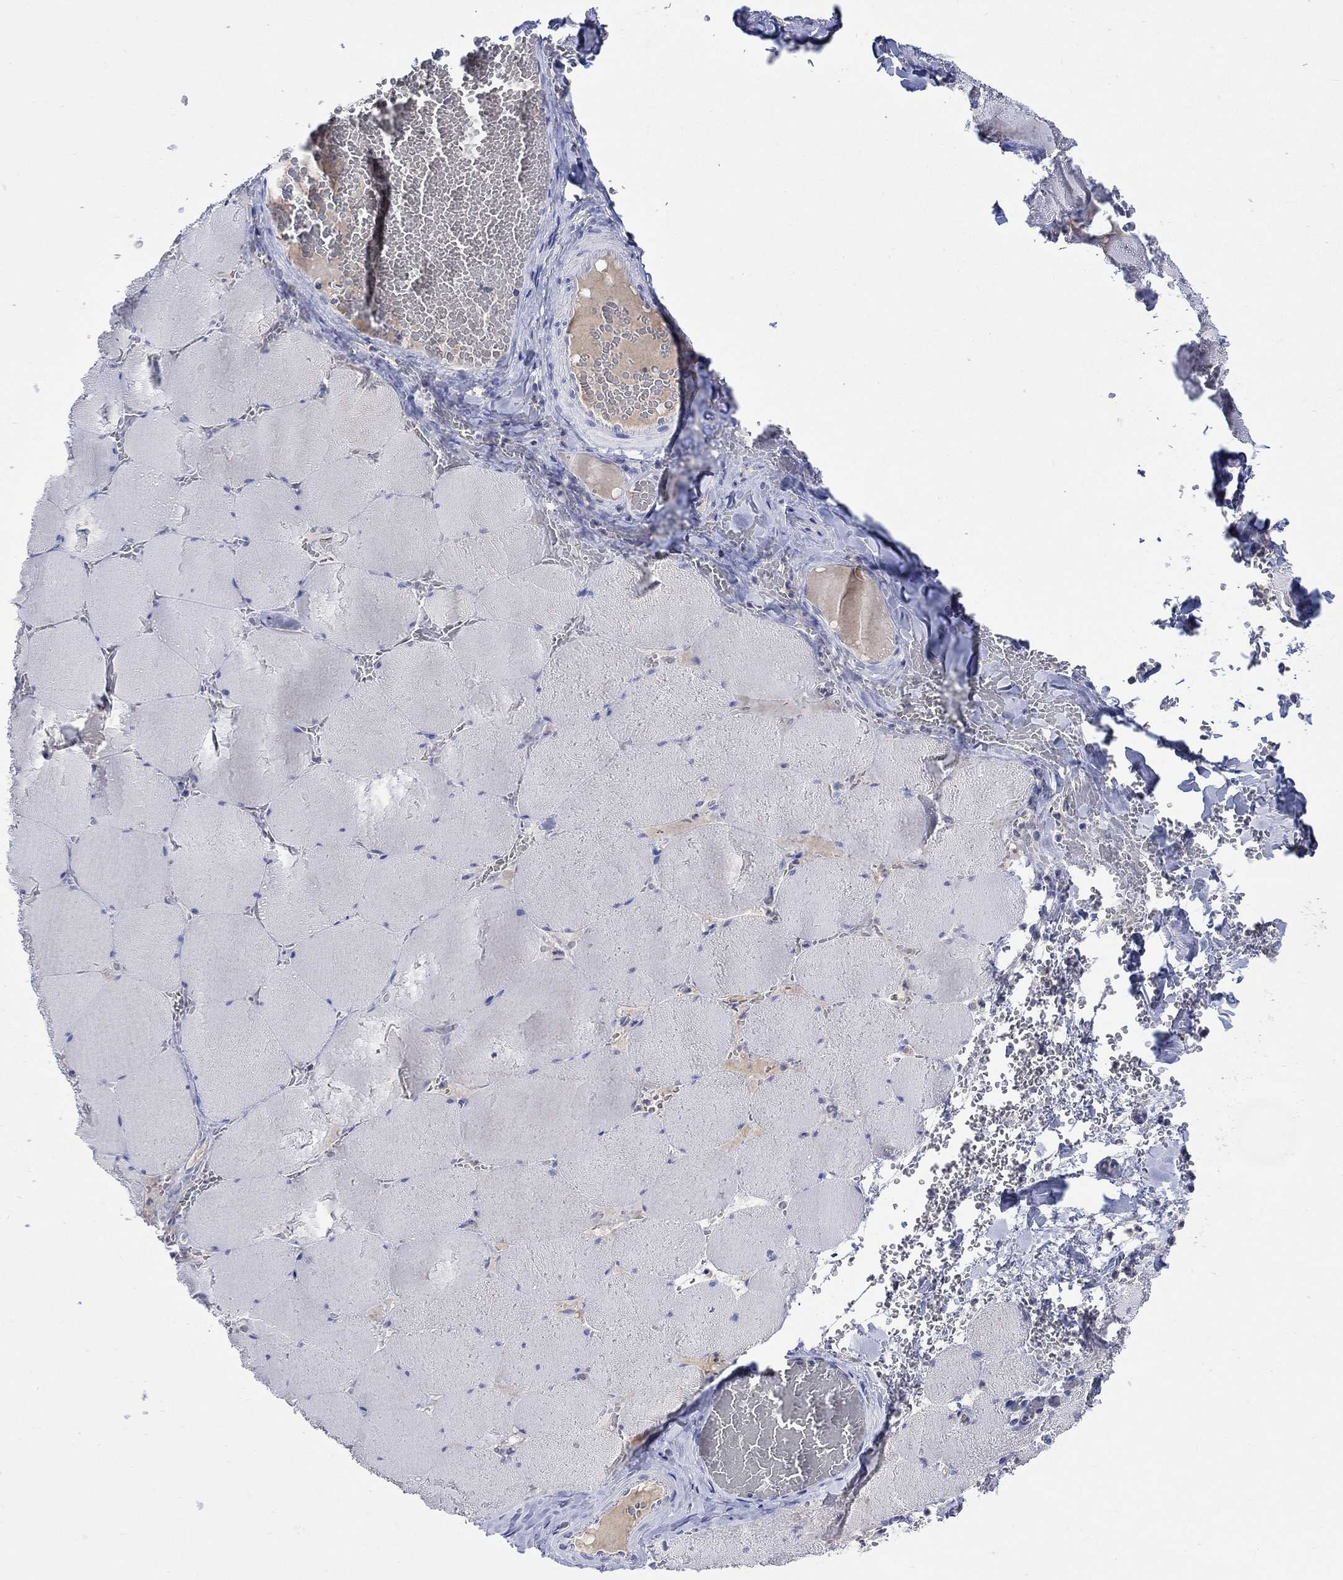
{"staining": {"intensity": "negative", "quantity": "none", "location": "none"}, "tissue": "skeletal muscle", "cell_type": "Myocytes", "image_type": "normal", "snomed": [{"axis": "morphology", "description": "Normal tissue, NOS"}, {"axis": "morphology", "description": "Malignant melanoma, Metastatic site"}, {"axis": "topography", "description": "Skeletal muscle"}], "caption": "Immunohistochemistry photomicrograph of benign skeletal muscle: human skeletal muscle stained with DAB exhibits no significant protein expression in myocytes. (Stains: DAB immunohistochemistry (IHC) with hematoxylin counter stain, Microscopy: brightfield microscopy at high magnification).", "gene": "GCM1", "patient": {"sex": "male", "age": 50}}